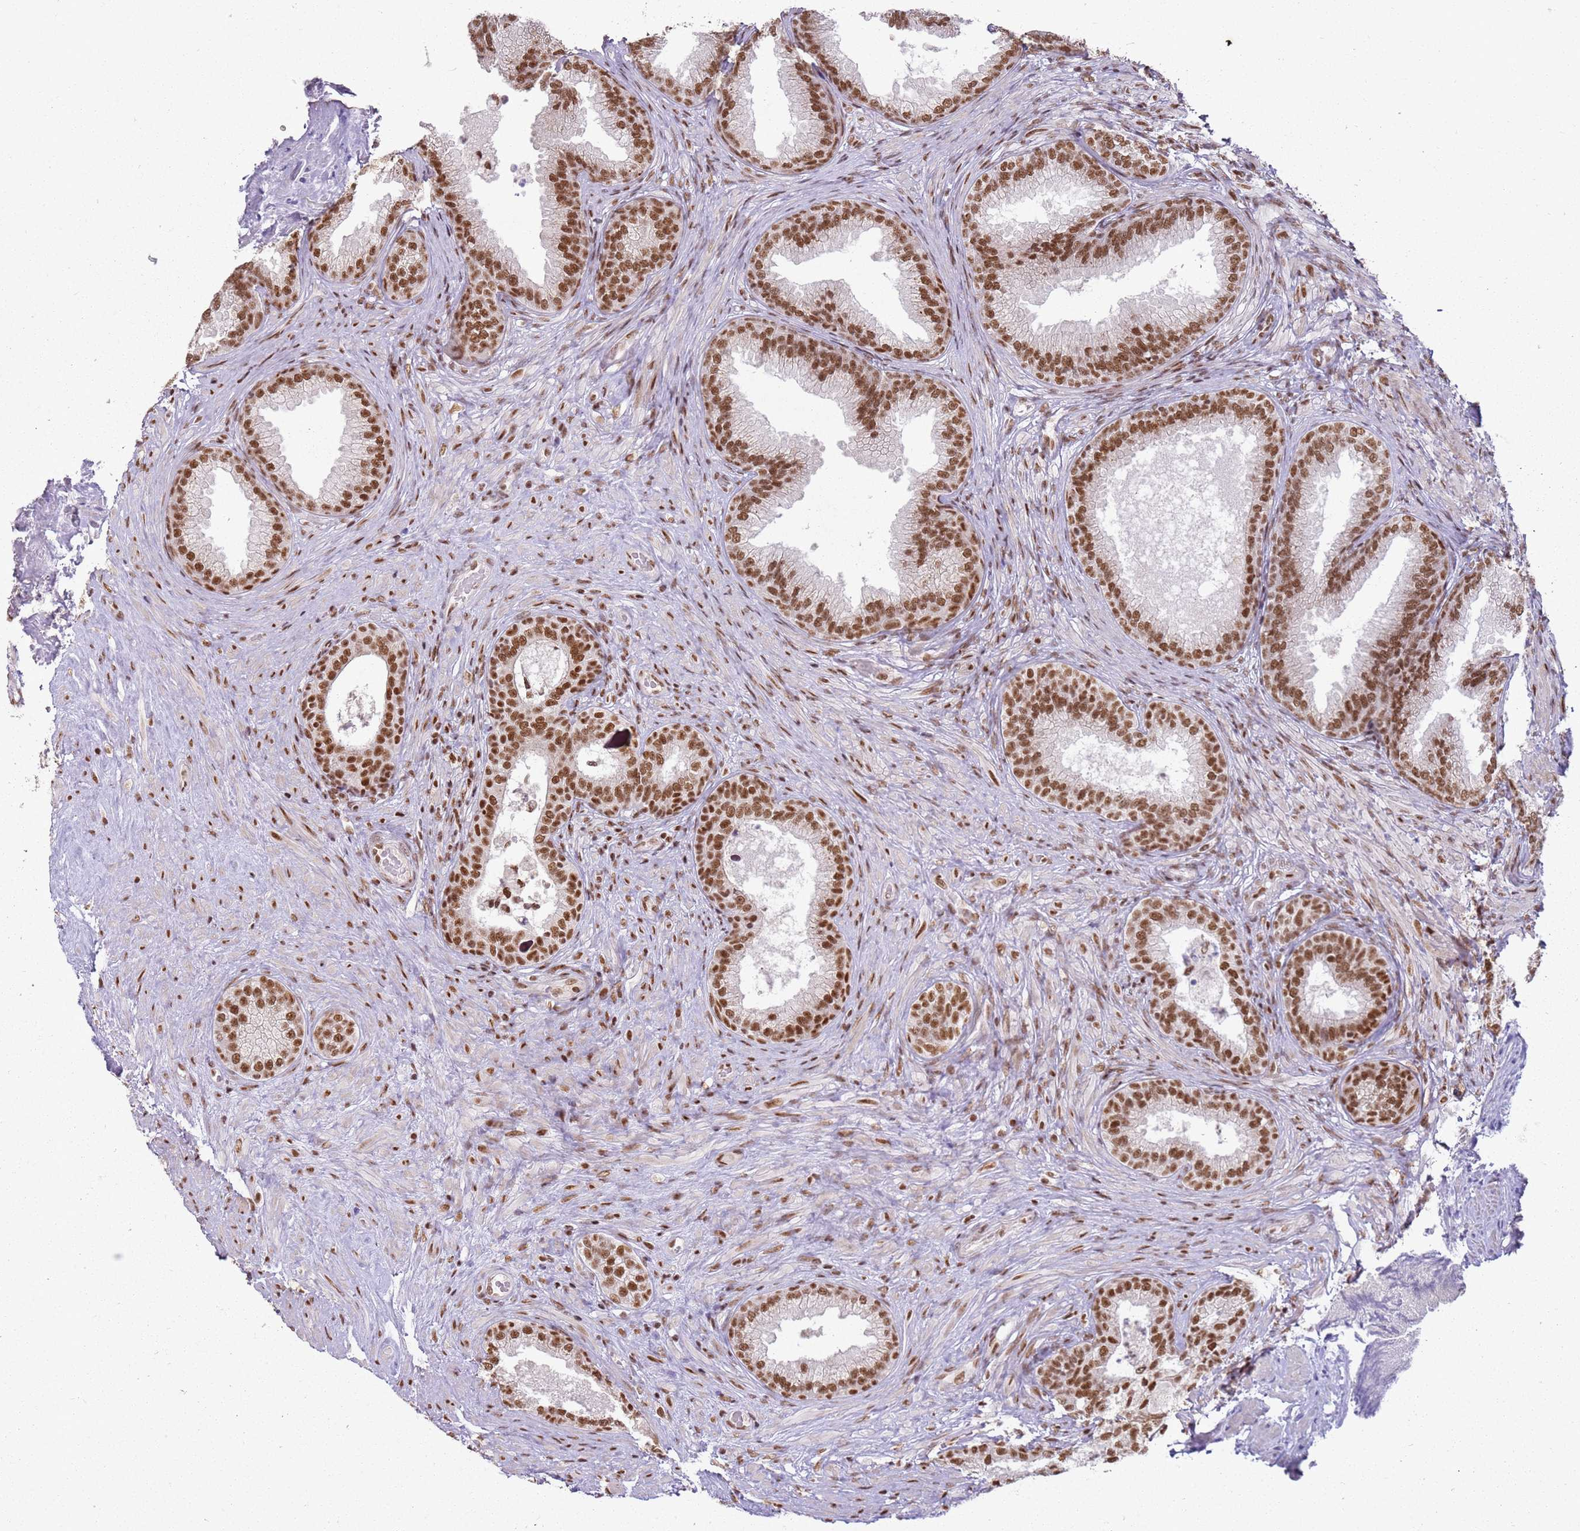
{"staining": {"intensity": "strong", "quantity": ">75%", "location": "nuclear"}, "tissue": "prostate", "cell_type": "Glandular cells", "image_type": "normal", "snomed": [{"axis": "morphology", "description": "Normal tissue, NOS"}, {"axis": "topography", "description": "Prostate"}], "caption": "Brown immunohistochemical staining in normal prostate shows strong nuclear staining in about >75% of glandular cells. (DAB IHC, brown staining for protein, blue staining for nuclei).", "gene": "TENT4A", "patient": {"sex": "male", "age": 76}}